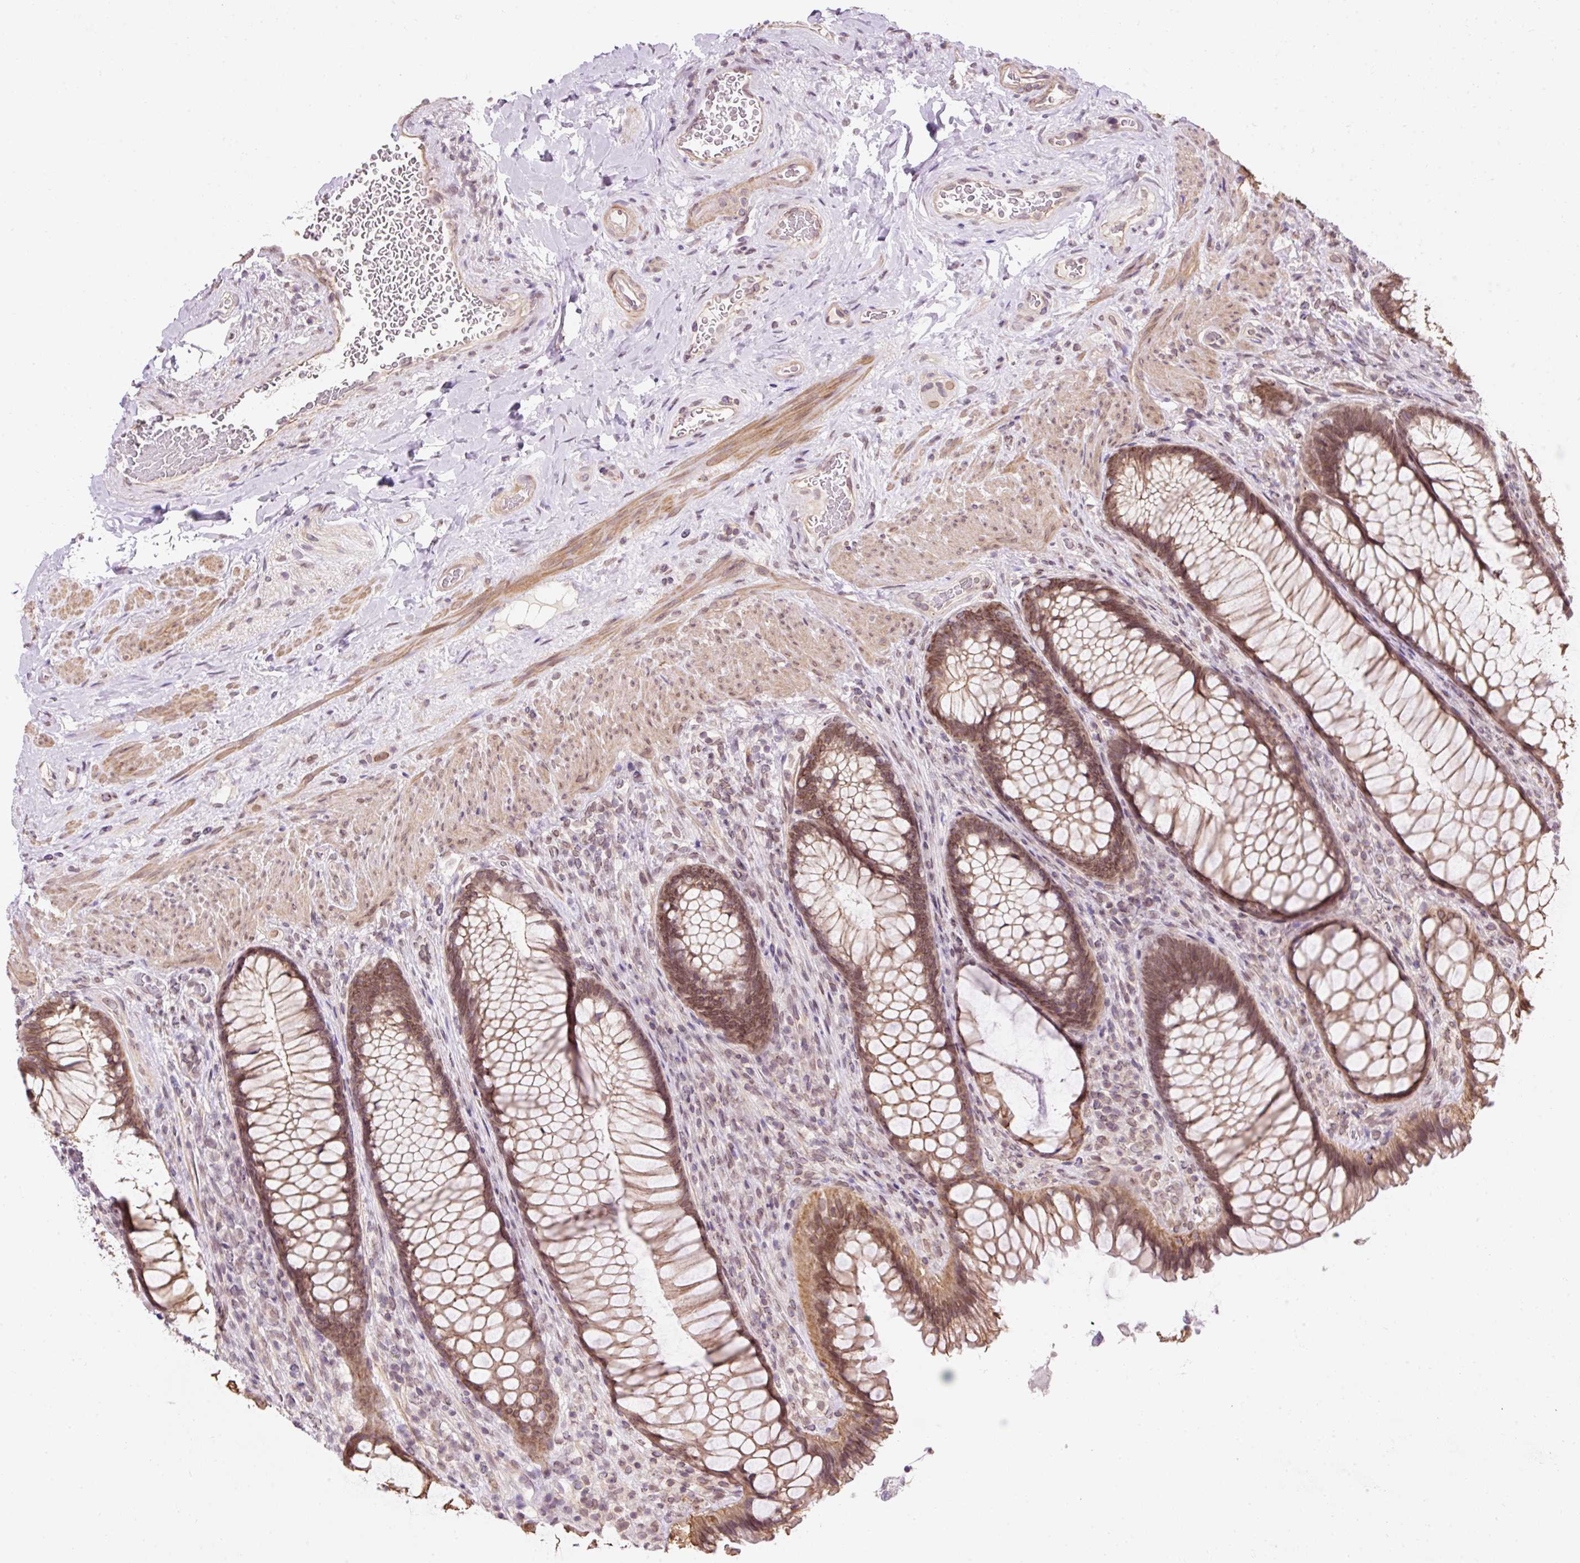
{"staining": {"intensity": "moderate", "quantity": ">75%", "location": "cytoplasmic/membranous,nuclear"}, "tissue": "rectum", "cell_type": "Glandular cells", "image_type": "normal", "snomed": [{"axis": "morphology", "description": "Normal tissue, NOS"}, {"axis": "topography", "description": "Rectum"}], "caption": "Immunohistochemistry (IHC) (DAB (3,3'-diaminobenzidine)) staining of unremarkable human rectum exhibits moderate cytoplasmic/membranous,nuclear protein staining in approximately >75% of glandular cells.", "gene": "ZNF610", "patient": {"sex": "male", "age": 53}}